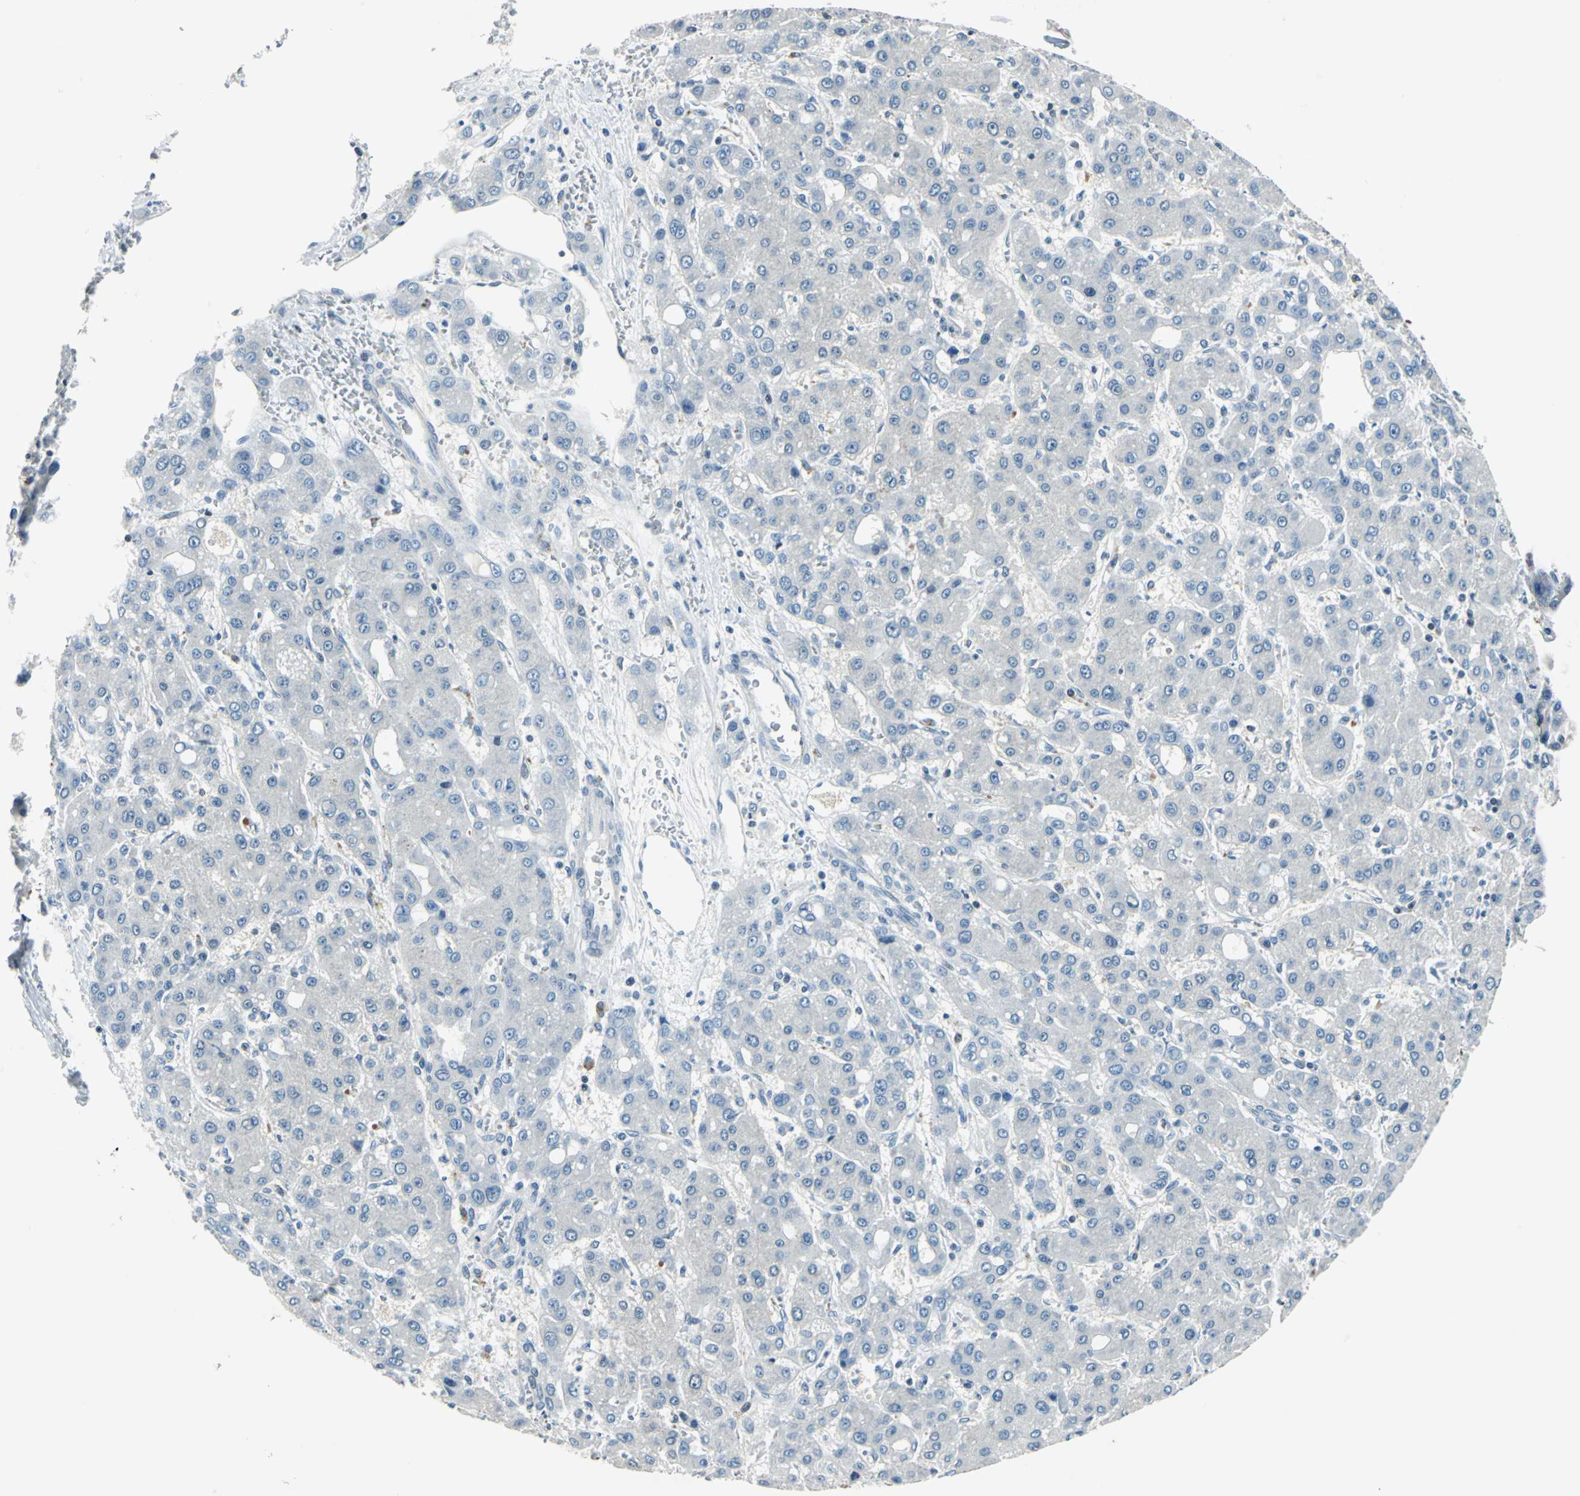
{"staining": {"intensity": "negative", "quantity": "none", "location": "none"}, "tissue": "liver cancer", "cell_type": "Tumor cells", "image_type": "cancer", "snomed": [{"axis": "morphology", "description": "Carcinoma, Hepatocellular, NOS"}, {"axis": "topography", "description": "Liver"}], "caption": "Liver cancer (hepatocellular carcinoma) stained for a protein using immunohistochemistry (IHC) shows no expression tumor cells.", "gene": "HCFC2", "patient": {"sex": "male", "age": 55}}